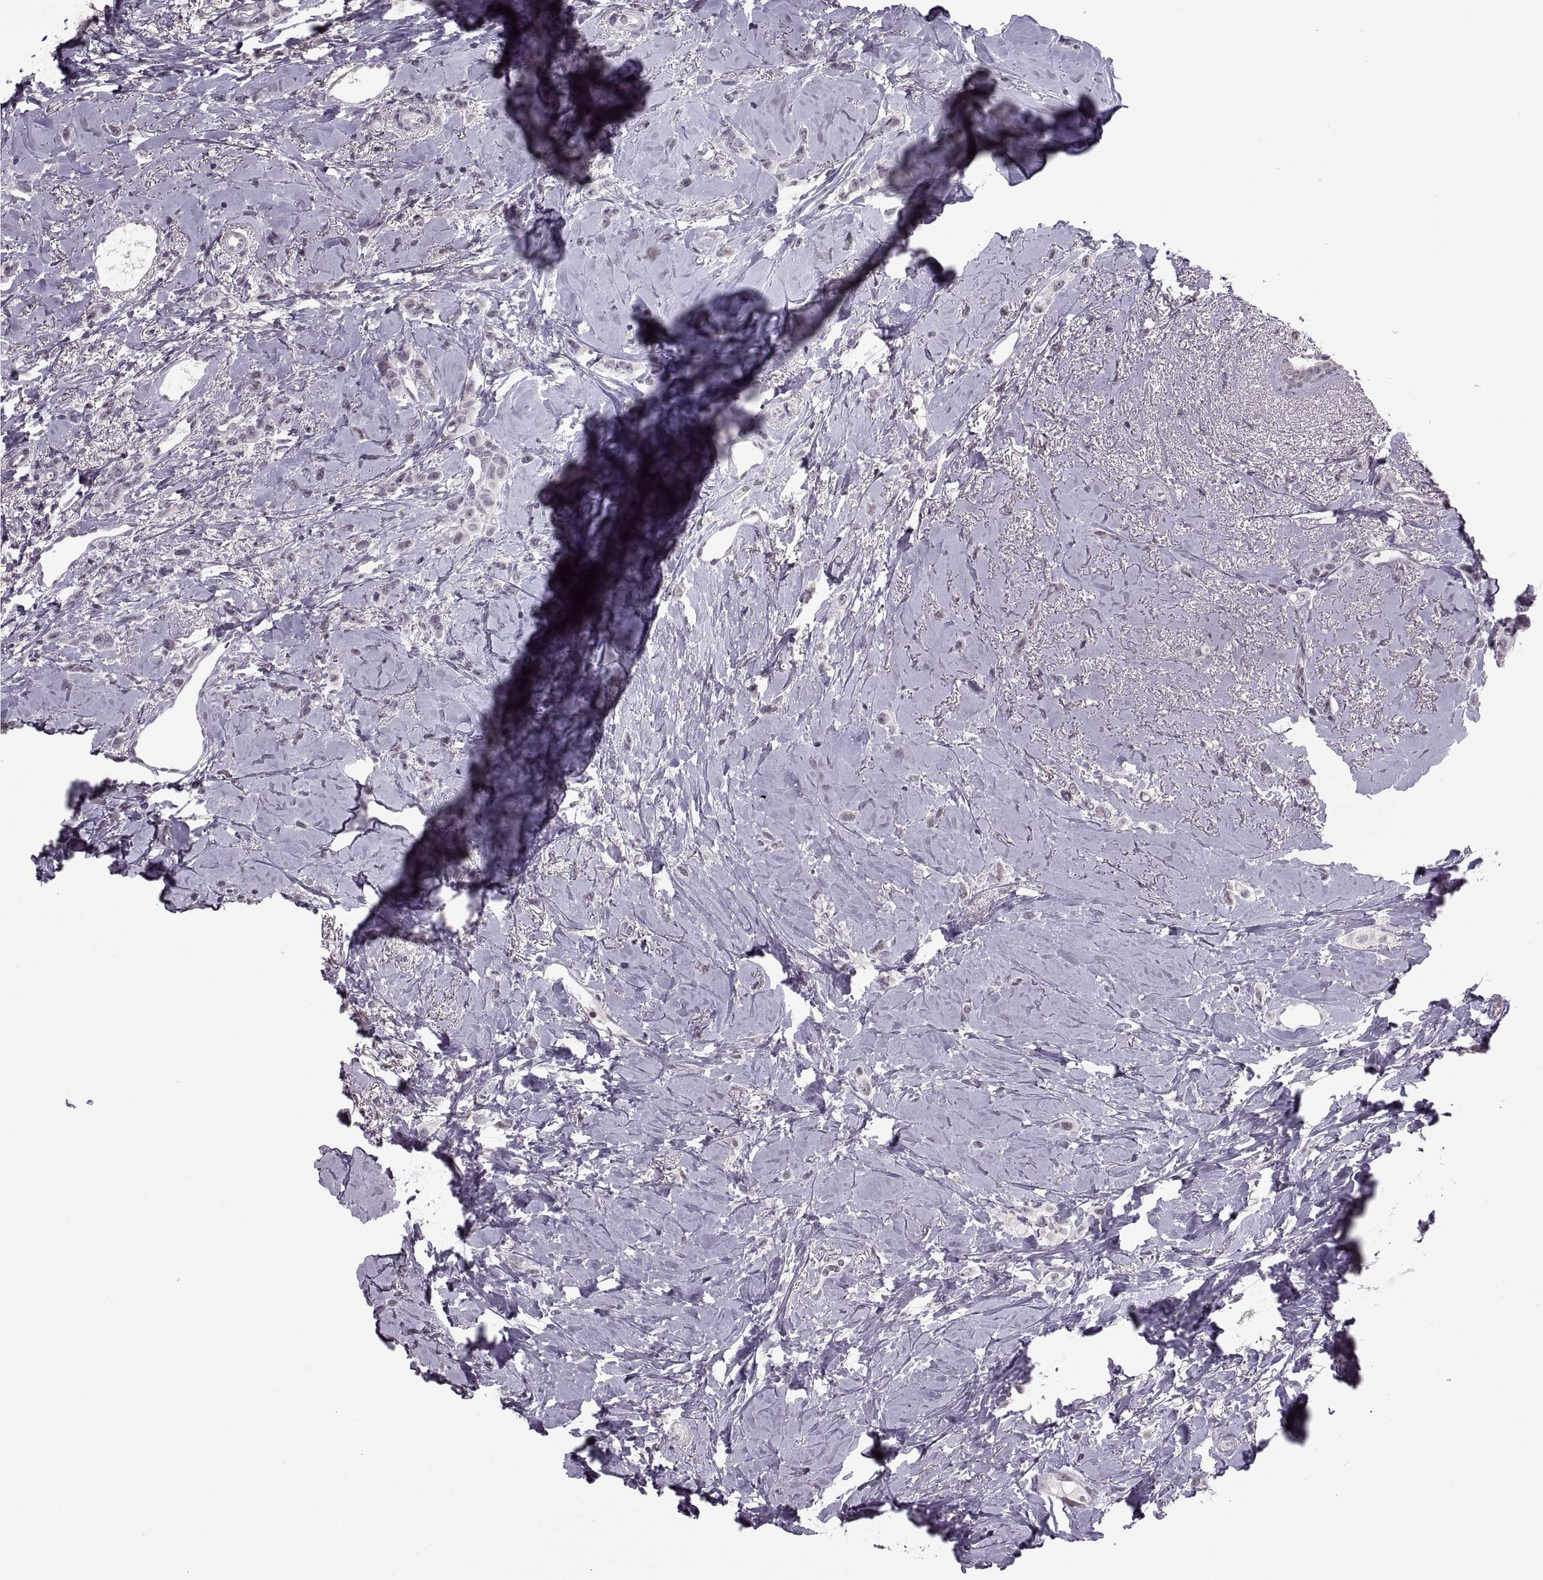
{"staining": {"intensity": "negative", "quantity": "none", "location": "none"}, "tissue": "breast cancer", "cell_type": "Tumor cells", "image_type": "cancer", "snomed": [{"axis": "morphology", "description": "Lobular carcinoma"}, {"axis": "topography", "description": "Breast"}], "caption": "Photomicrograph shows no protein positivity in tumor cells of breast cancer (lobular carcinoma) tissue. Nuclei are stained in blue.", "gene": "OTP", "patient": {"sex": "female", "age": 66}}